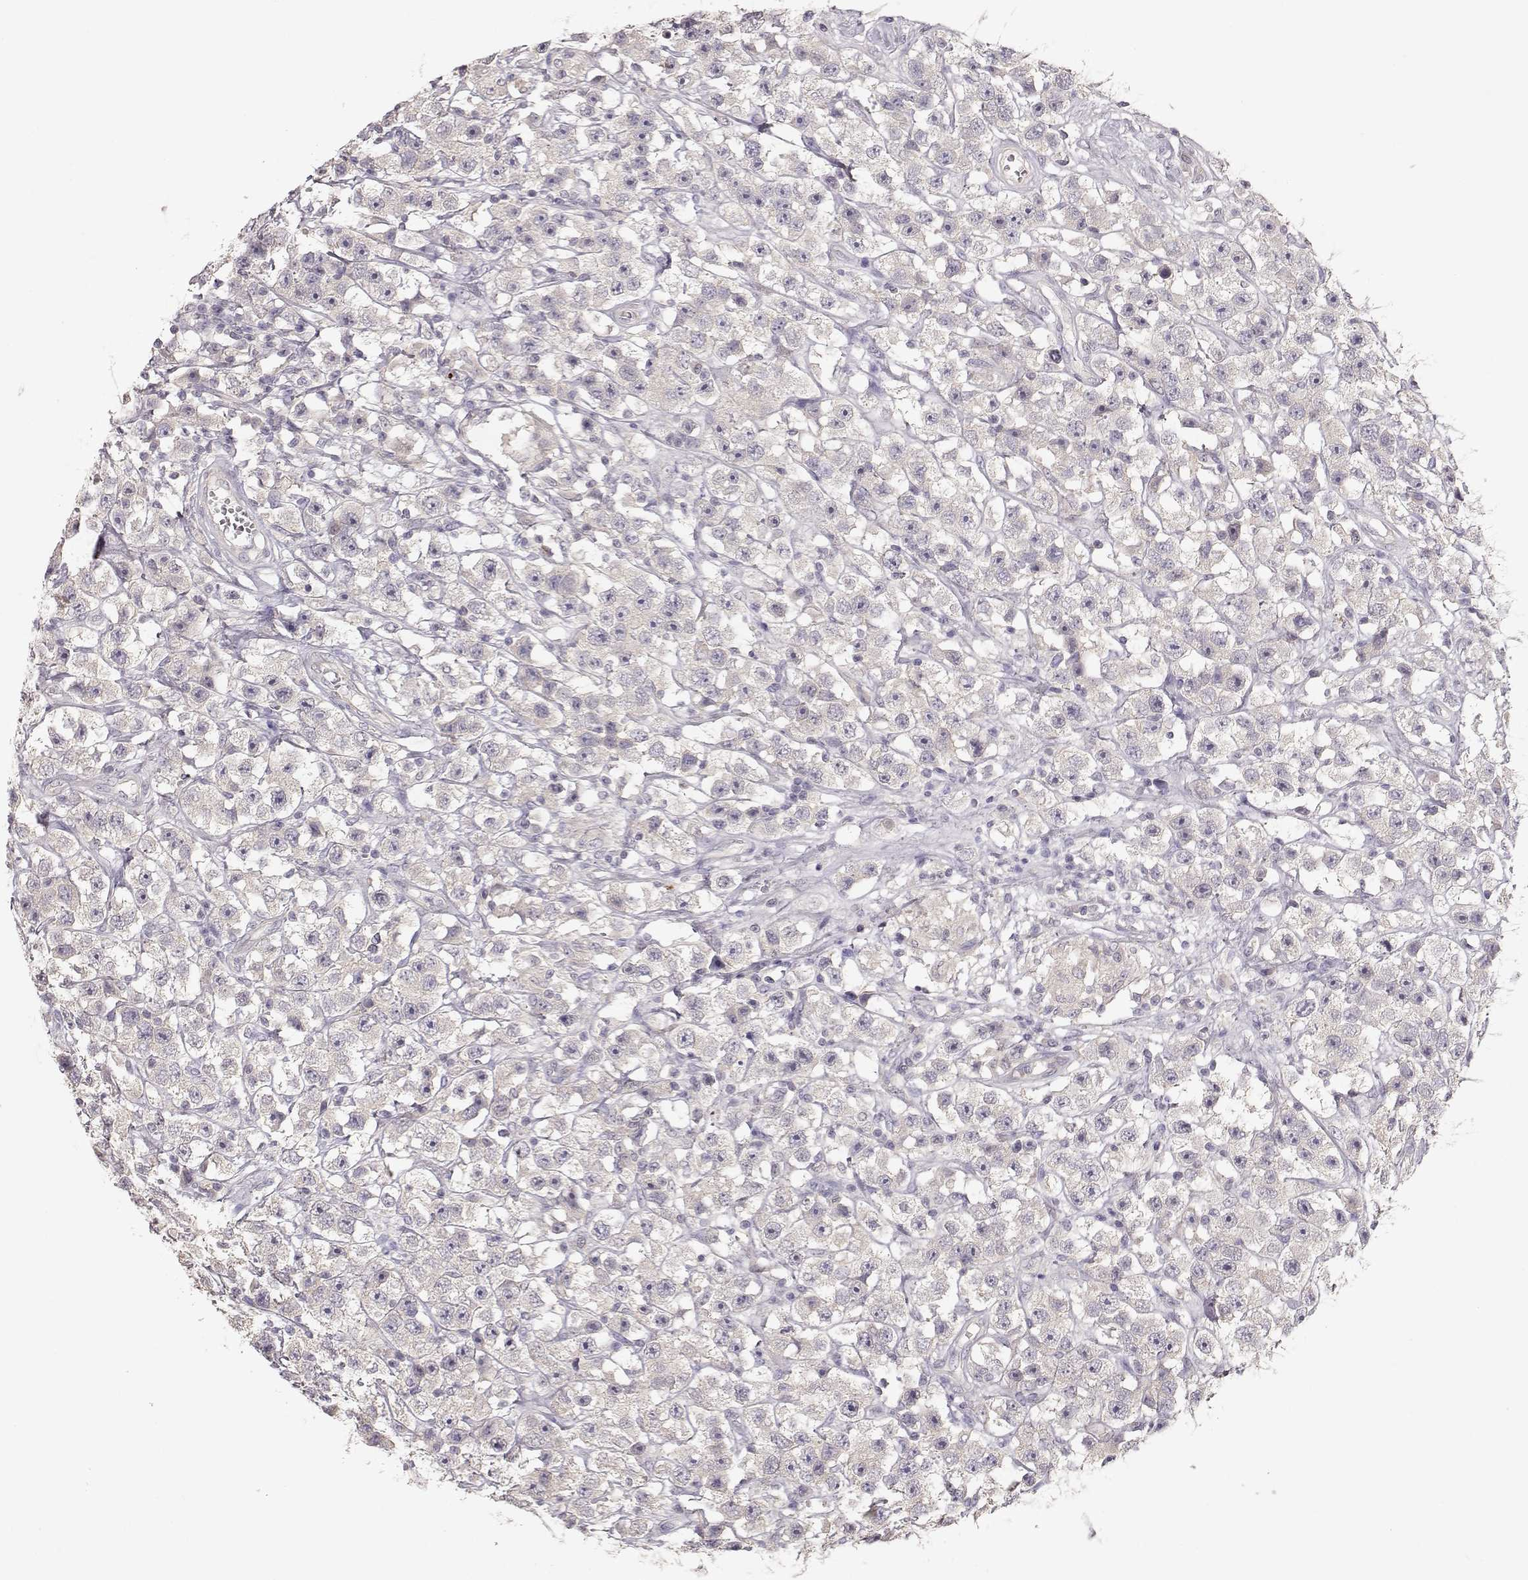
{"staining": {"intensity": "negative", "quantity": "none", "location": "none"}, "tissue": "testis cancer", "cell_type": "Tumor cells", "image_type": "cancer", "snomed": [{"axis": "morphology", "description": "Seminoma, NOS"}, {"axis": "topography", "description": "Testis"}], "caption": "This is an IHC image of testis seminoma. There is no positivity in tumor cells.", "gene": "ARHGAP8", "patient": {"sex": "male", "age": 45}}